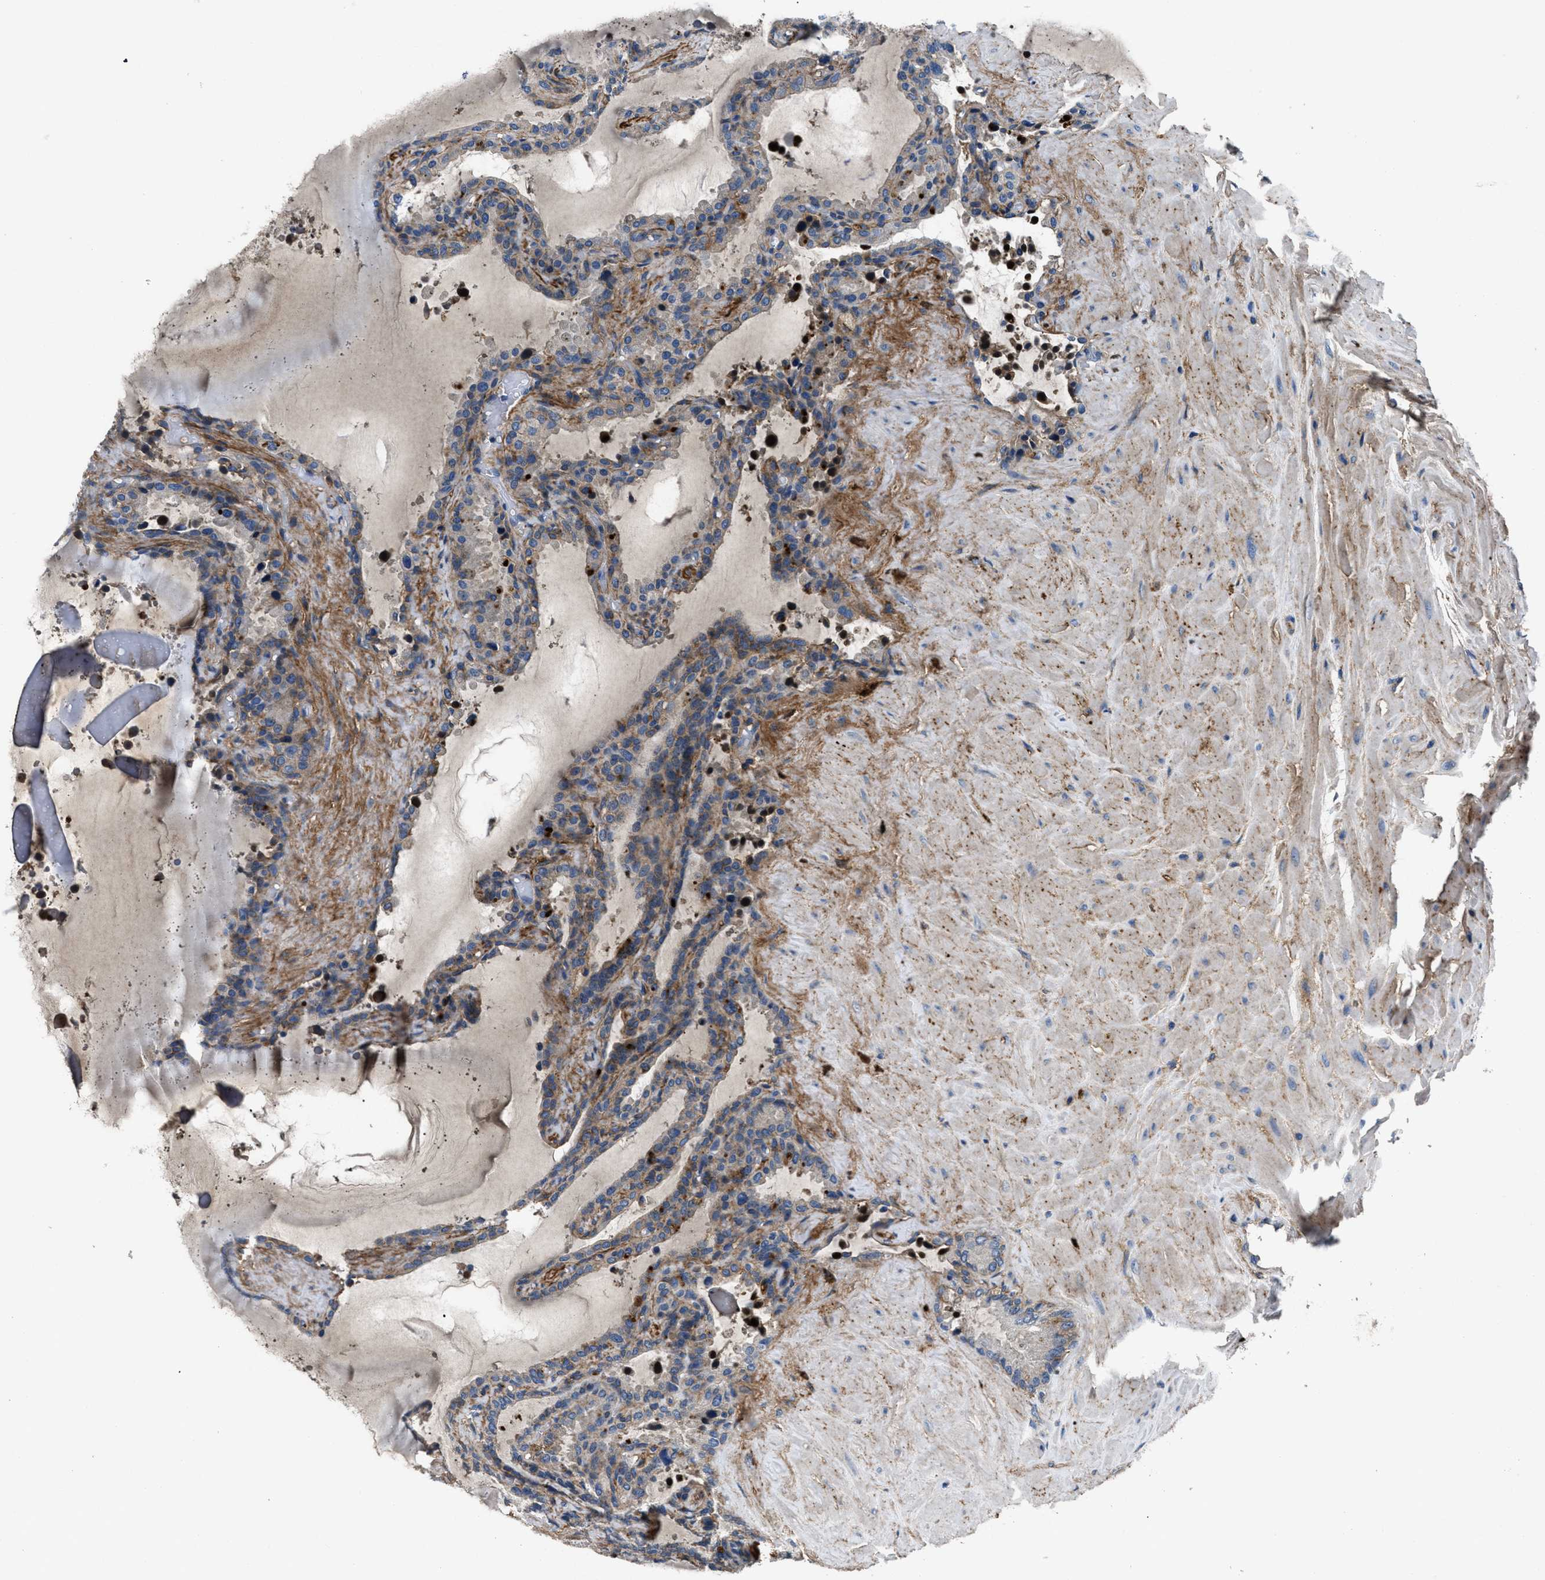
{"staining": {"intensity": "strong", "quantity": "25%-75%", "location": "cytoplasmic/membranous"}, "tissue": "seminal vesicle", "cell_type": "Glandular cells", "image_type": "normal", "snomed": [{"axis": "morphology", "description": "Normal tissue, NOS"}, {"axis": "topography", "description": "Seminal veicle"}], "caption": "Immunohistochemistry (DAB) staining of unremarkable seminal vesicle exhibits strong cytoplasmic/membranous protein staining in about 25%-75% of glandular cells. The staining was performed using DAB, with brown indicating positive protein expression. Nuclei are stained blue with hematoxylin.", "gene": "CD276", "patient": {"sex": "male", "age": 46}}